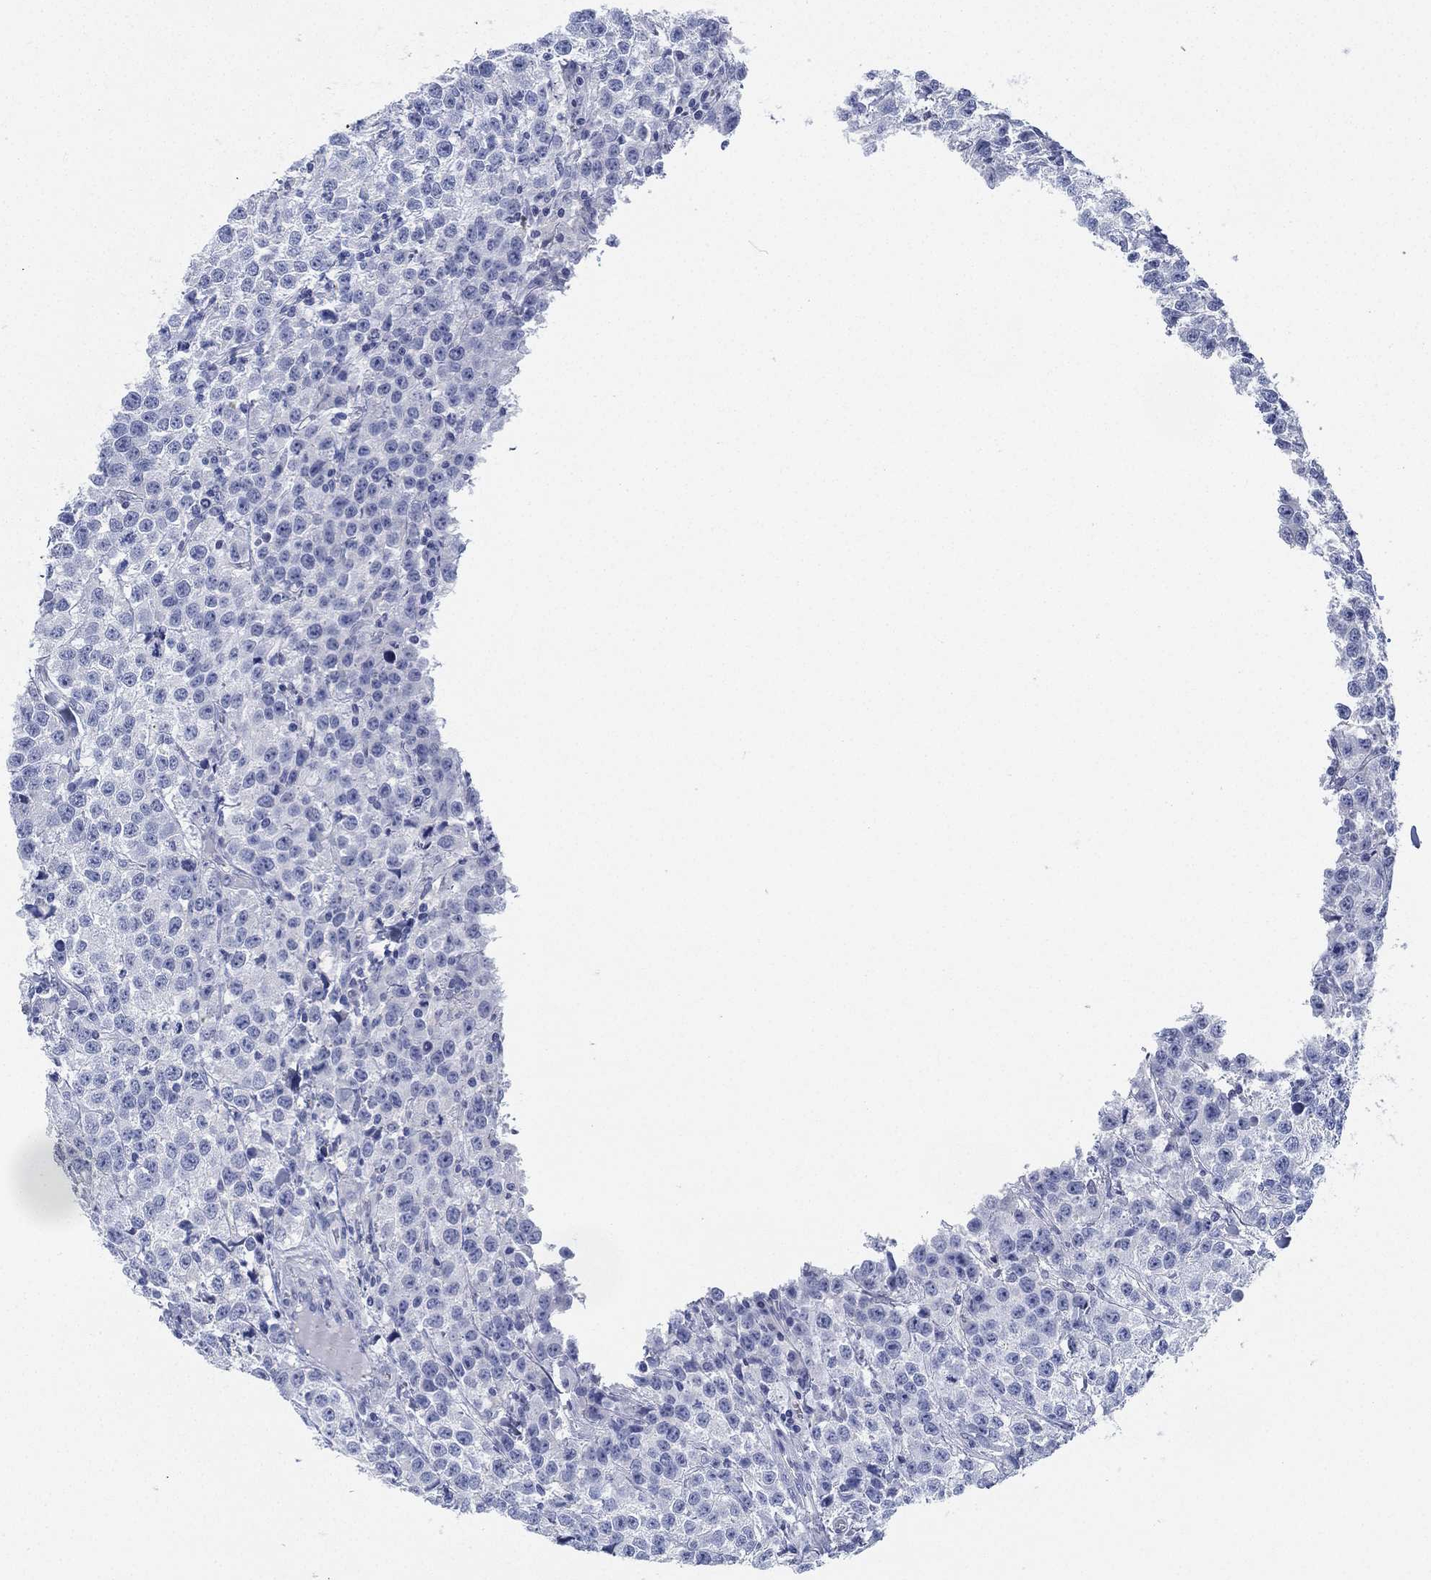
{"staining": {"intensity": "negative", "quantity": "none", "location": "none"}, "tissue": "testis cancer", "cell_type": "Tumor cells", "image_type": "cancer", "snomed": [{"axis": "morphology", "description": "Seminoma, NOS"}, {"axis": "topography", "description": "Testis"}], "caption": "Tumor cells are negative for protein expression in human testis cancer (seminoma).", "gene": "DEFB121", "patient": {"sex": "male", "age": 59}}